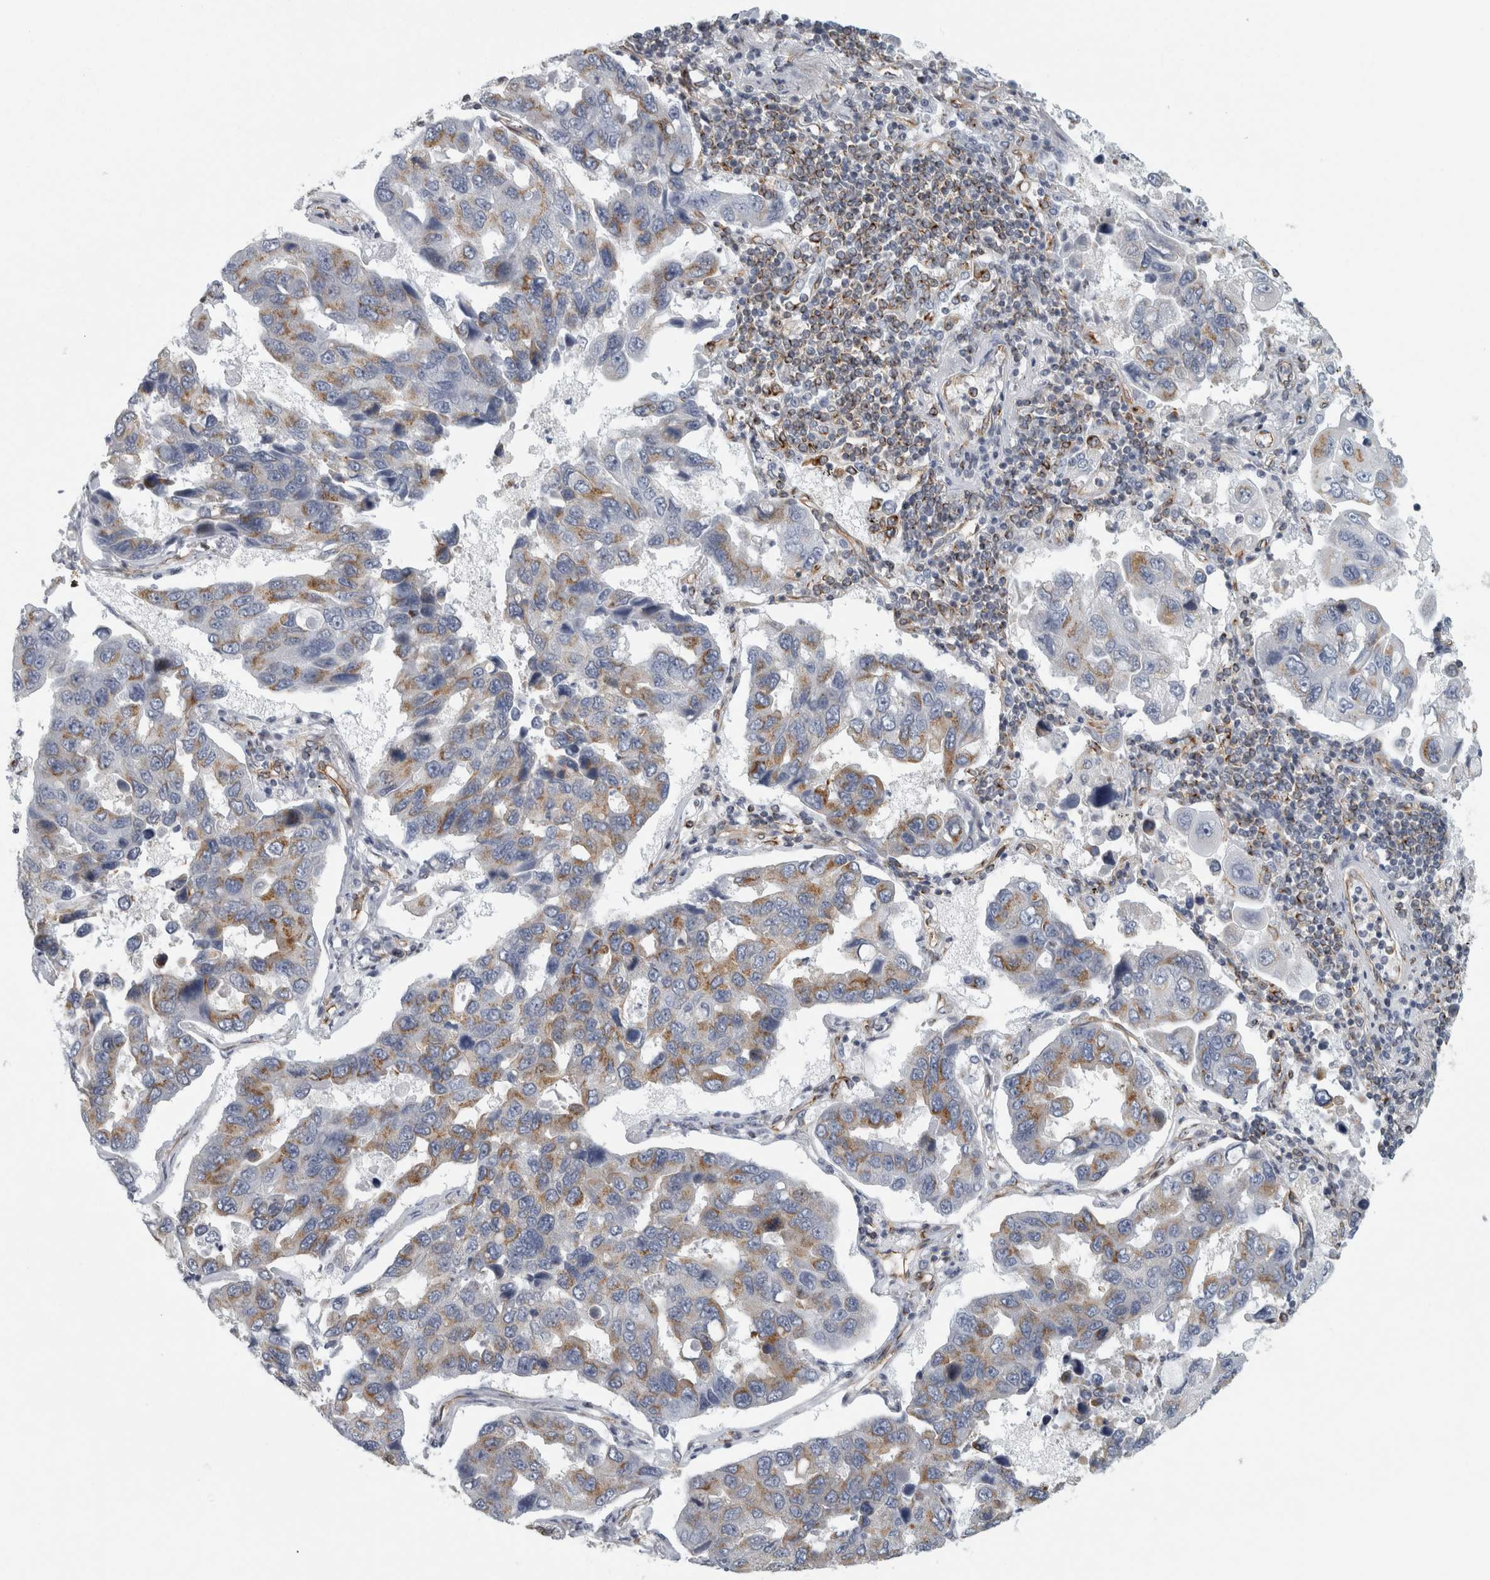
{"staining": {"intensity": "moderate", "quantity": "25%-75%", "location": "cytoplasmic/membranous"}, "tissue": "lung cancer", "cell_type": "Tumor cells", "image_type": "cancer", "snomed": [{"axis": "morphology", "description": "Adenocarcinoma, NOS"}, {"axis": "topography", "description": "Lung"}], "caption": "DAB (3,3'-diaminobenzidine) immunohistochemical staining of lung adenocarcinoma displays moderate cytoplasmic/membranous protein expression in about 25%-75% of tumor cells. (DAB IHC with brightfield microscopy, high magnification).", "gene": "PEX6", "patient": {"sex": "male", "age": 64}}